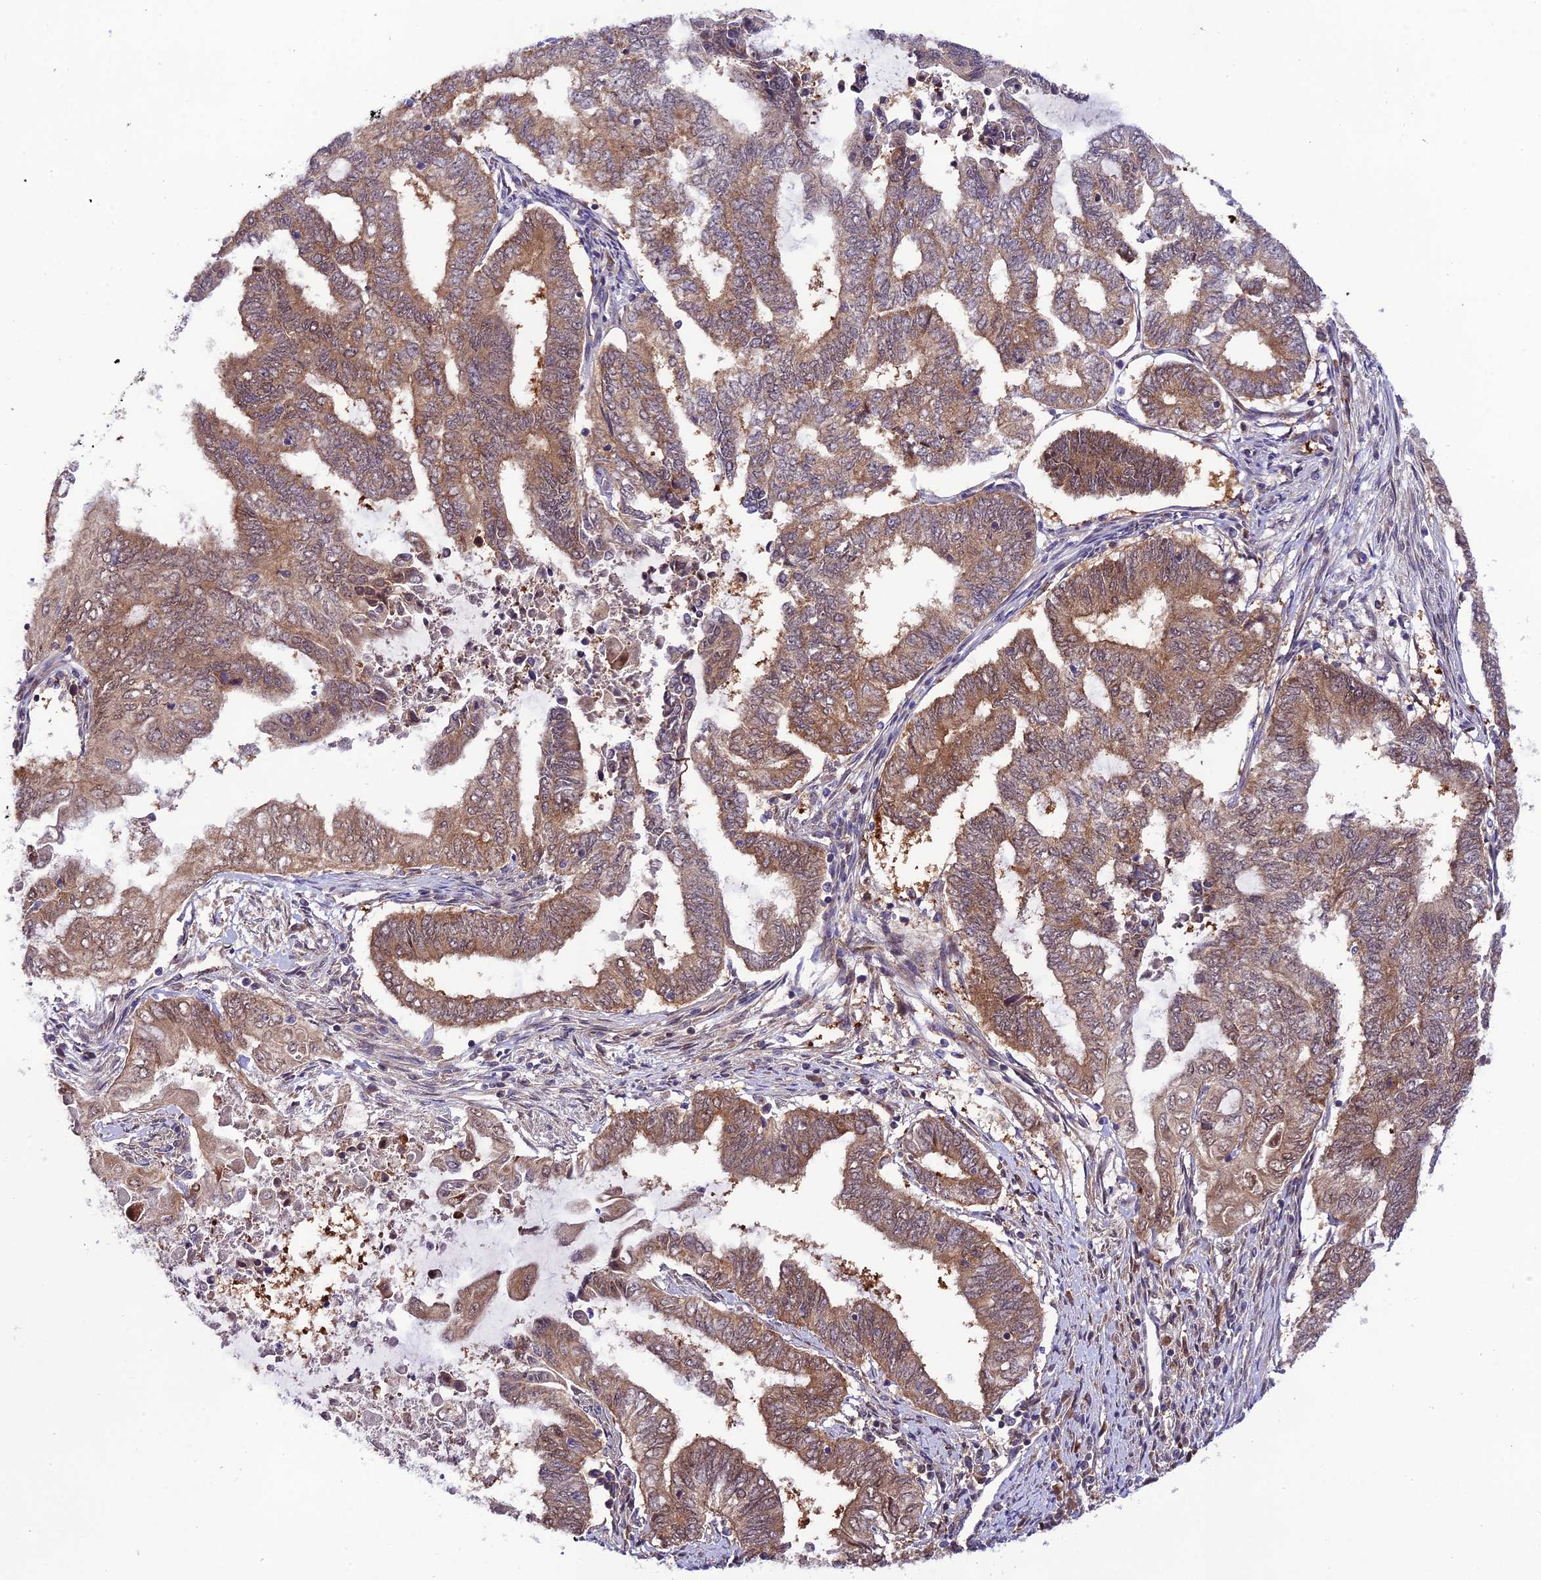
{"staining": {"intensity": "moderate", "quantity": ">75%", "location": "cytoplasmic/membranous,nuclear"}, "tissue": "endometrial cancer", "cell_type": "Tumor cells", "image_type": "cancer", "snomed": [{"axis": "morphology", "description": "Adenocarcinoma, NOS"}, {"axis": "topography", "description": "Uterus"}, {"axis": "topography", "description": "Endometrium"}], "caption": "DAB immunohistochemical staining of endometrial cancer shows moderate cytoplasmic/membranous and nuclear protein positivity in about >75% of tumor cells.", "gene": "TRIM40", "patient": {"sex": "female", "age": 70}}